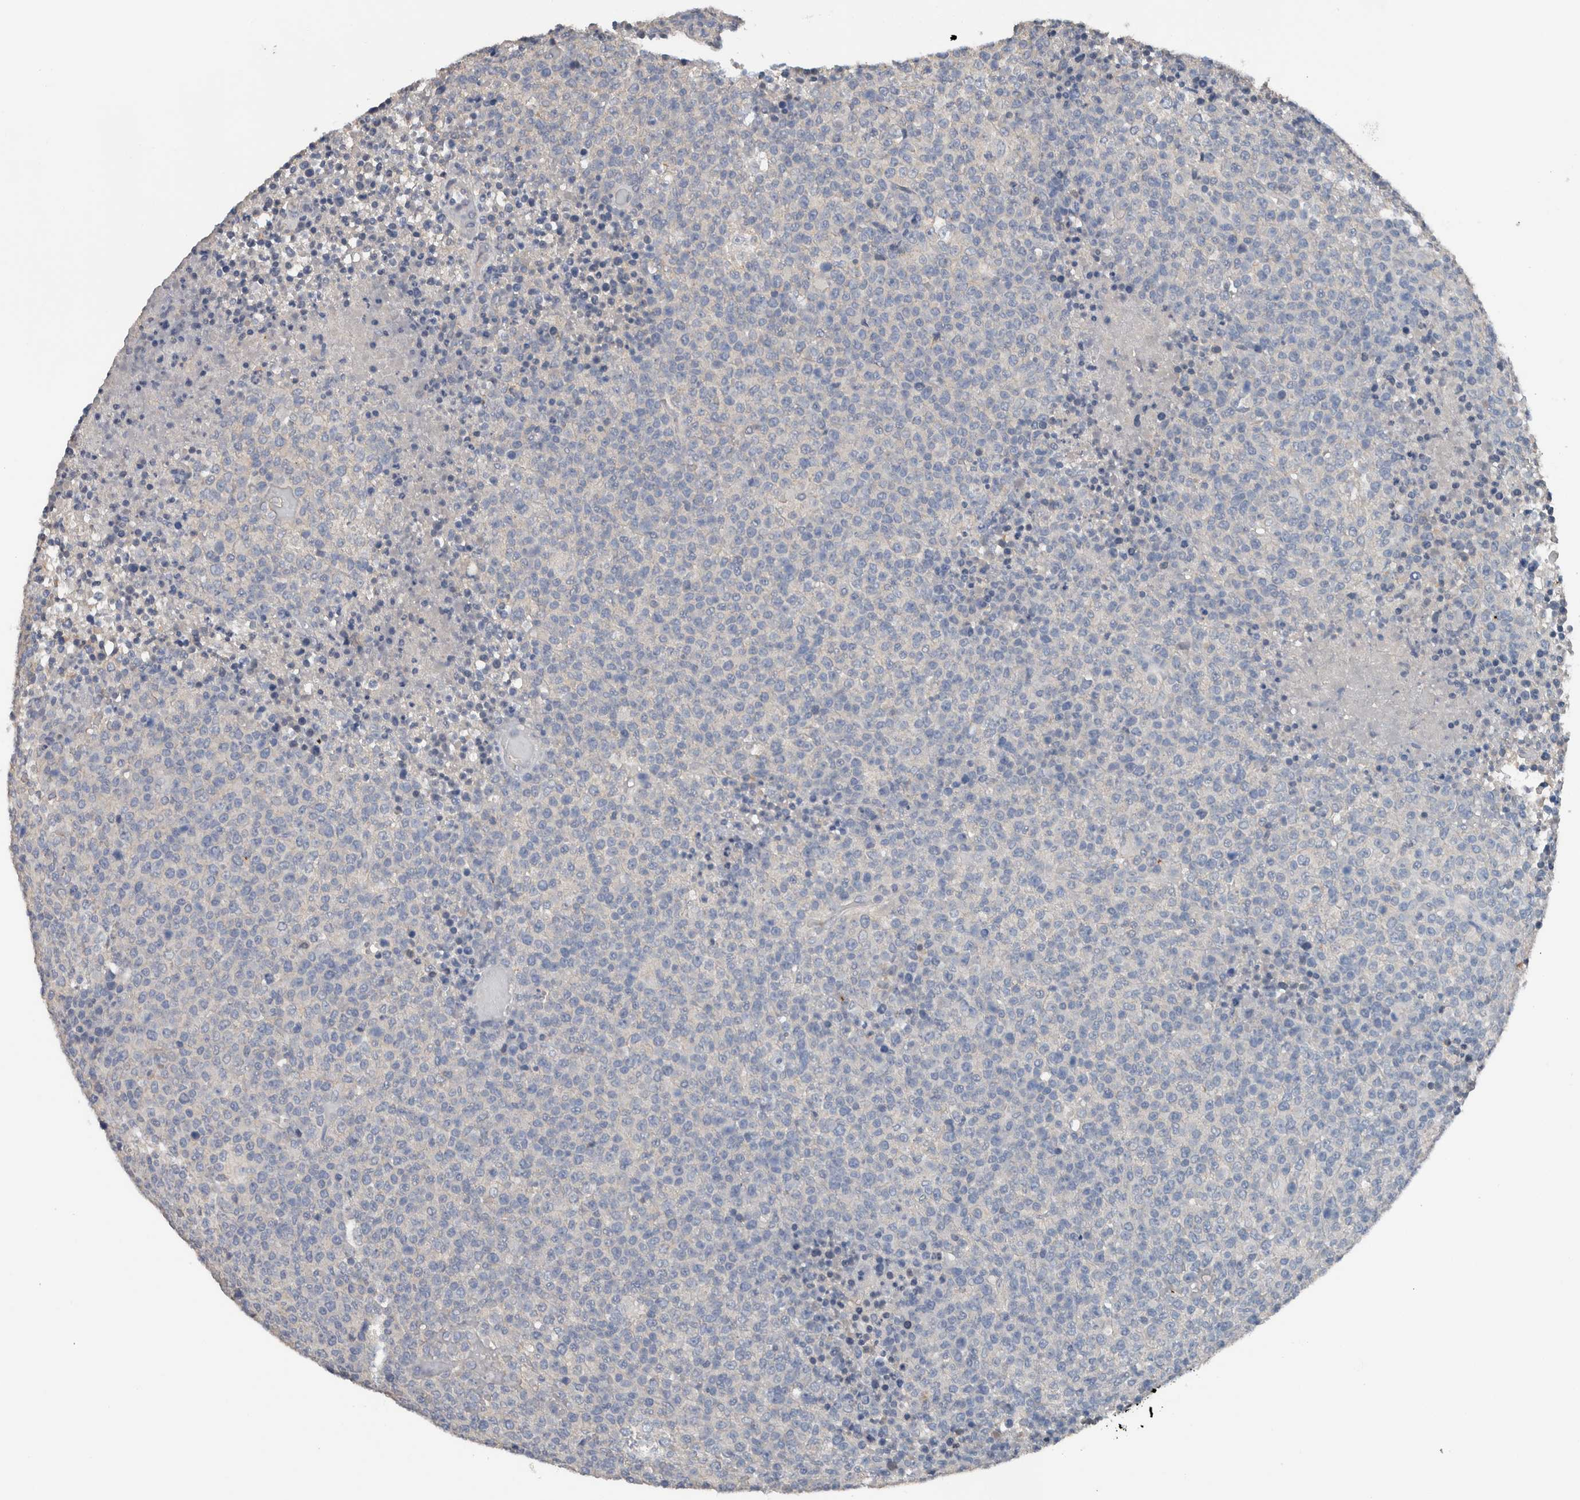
{"staining": {"intensity": "negative", "quantity": "none", "location": "none"}, "tissue": "lymphoma", "cell_type": "Tumor cells", "image_type": "cancer", "snomed": [{"axis": "morphology", "description": "Malignant lymphoma, non-Hodgkin's type, High grade"}, {"axis": "topography", "description": "Lymph node"}], "caption": "This is a micrograph of IHC staining of high-grade malignant lymphoma, non-Hodgkin's type, which shows no staining in tumor cells. The staining is performed using DAB brown chromogen with nuclei counter-stained in using hematoxylin.", "gene": "CRNN", "patient": {"sex": "male", "age": 13}}